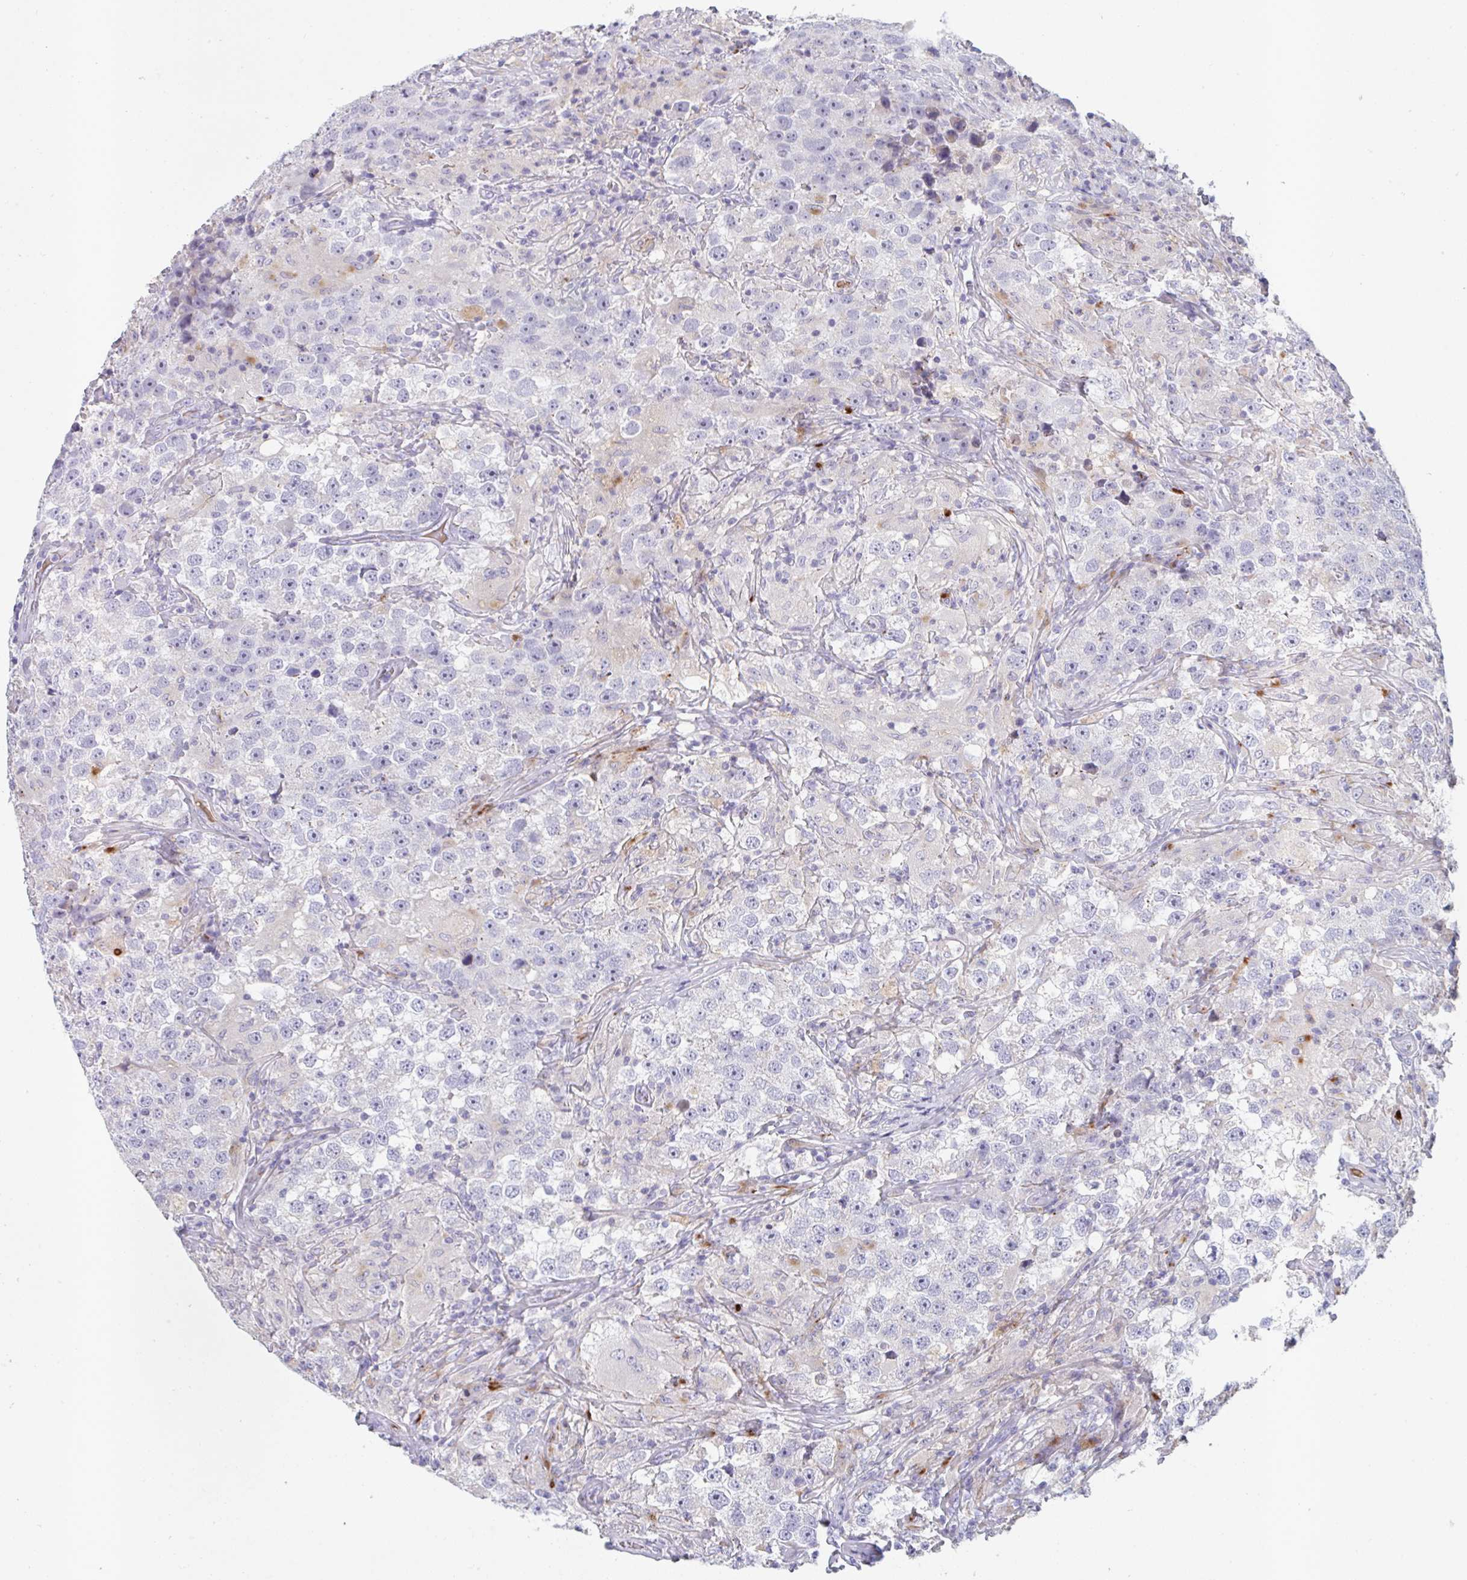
{"staining": {"intensity": "negative", "quantity": "none", "location": "none"}, "tissue": "testis cancer", "cell_type": "Tumor cells", "image_type": "cancer", "snomed": [{"axis": "morphology", "description": "Seminoma, NOS"}, {"axis": "topography", "description": "Testis"}], "caption": "Seminoma (testis) stained for a protein using immunohistochemistry (IHC) displays no staining tumor cells.", "gene": "HGFAC", "patient": {"sex": "male", "age": 46}}